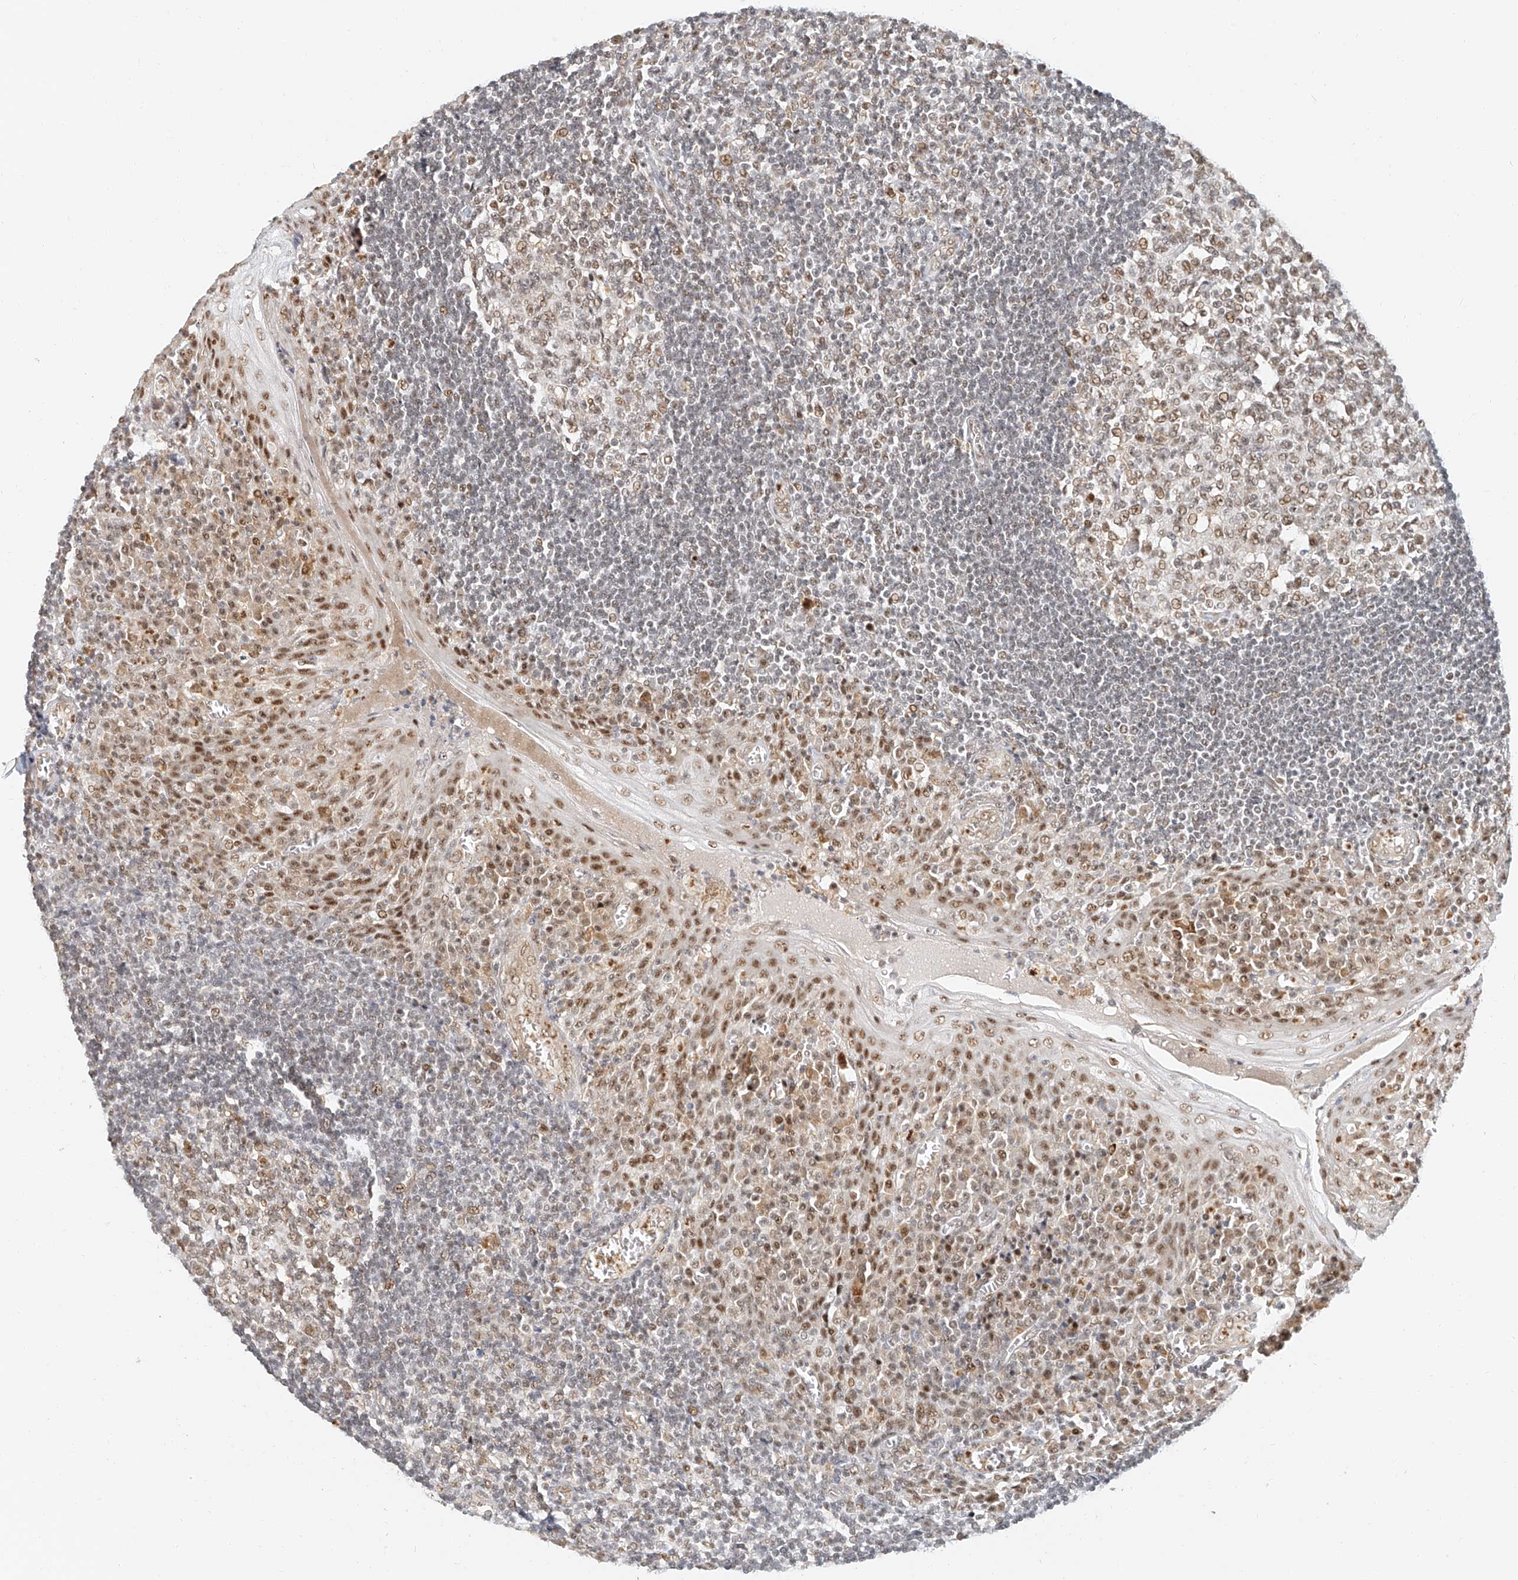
{"staining": {"intensity": "moderate", "quantity": "25%-75%", "location": "nuclear"}, "tissue": "tonsil", "cell_type": "Germinal center cells", "image_type": "normal", "snomed": [{"axis": "morphology", "description": "Normal tissue, NOS"}, {"axis": "topography", "description": "Tonsil"}], "caption": "Unremarkable tonsil displays moderate nuclear expression in about 25%-75% of germinal center cells, visualized by immunohistochemistry. (DAB (3,3'-diaminobenzidine) IHC, brown staining for protein, blue staining for nuclei).", "gene": "CXorf58", "patient": {"sex": "male", "age": 27}}